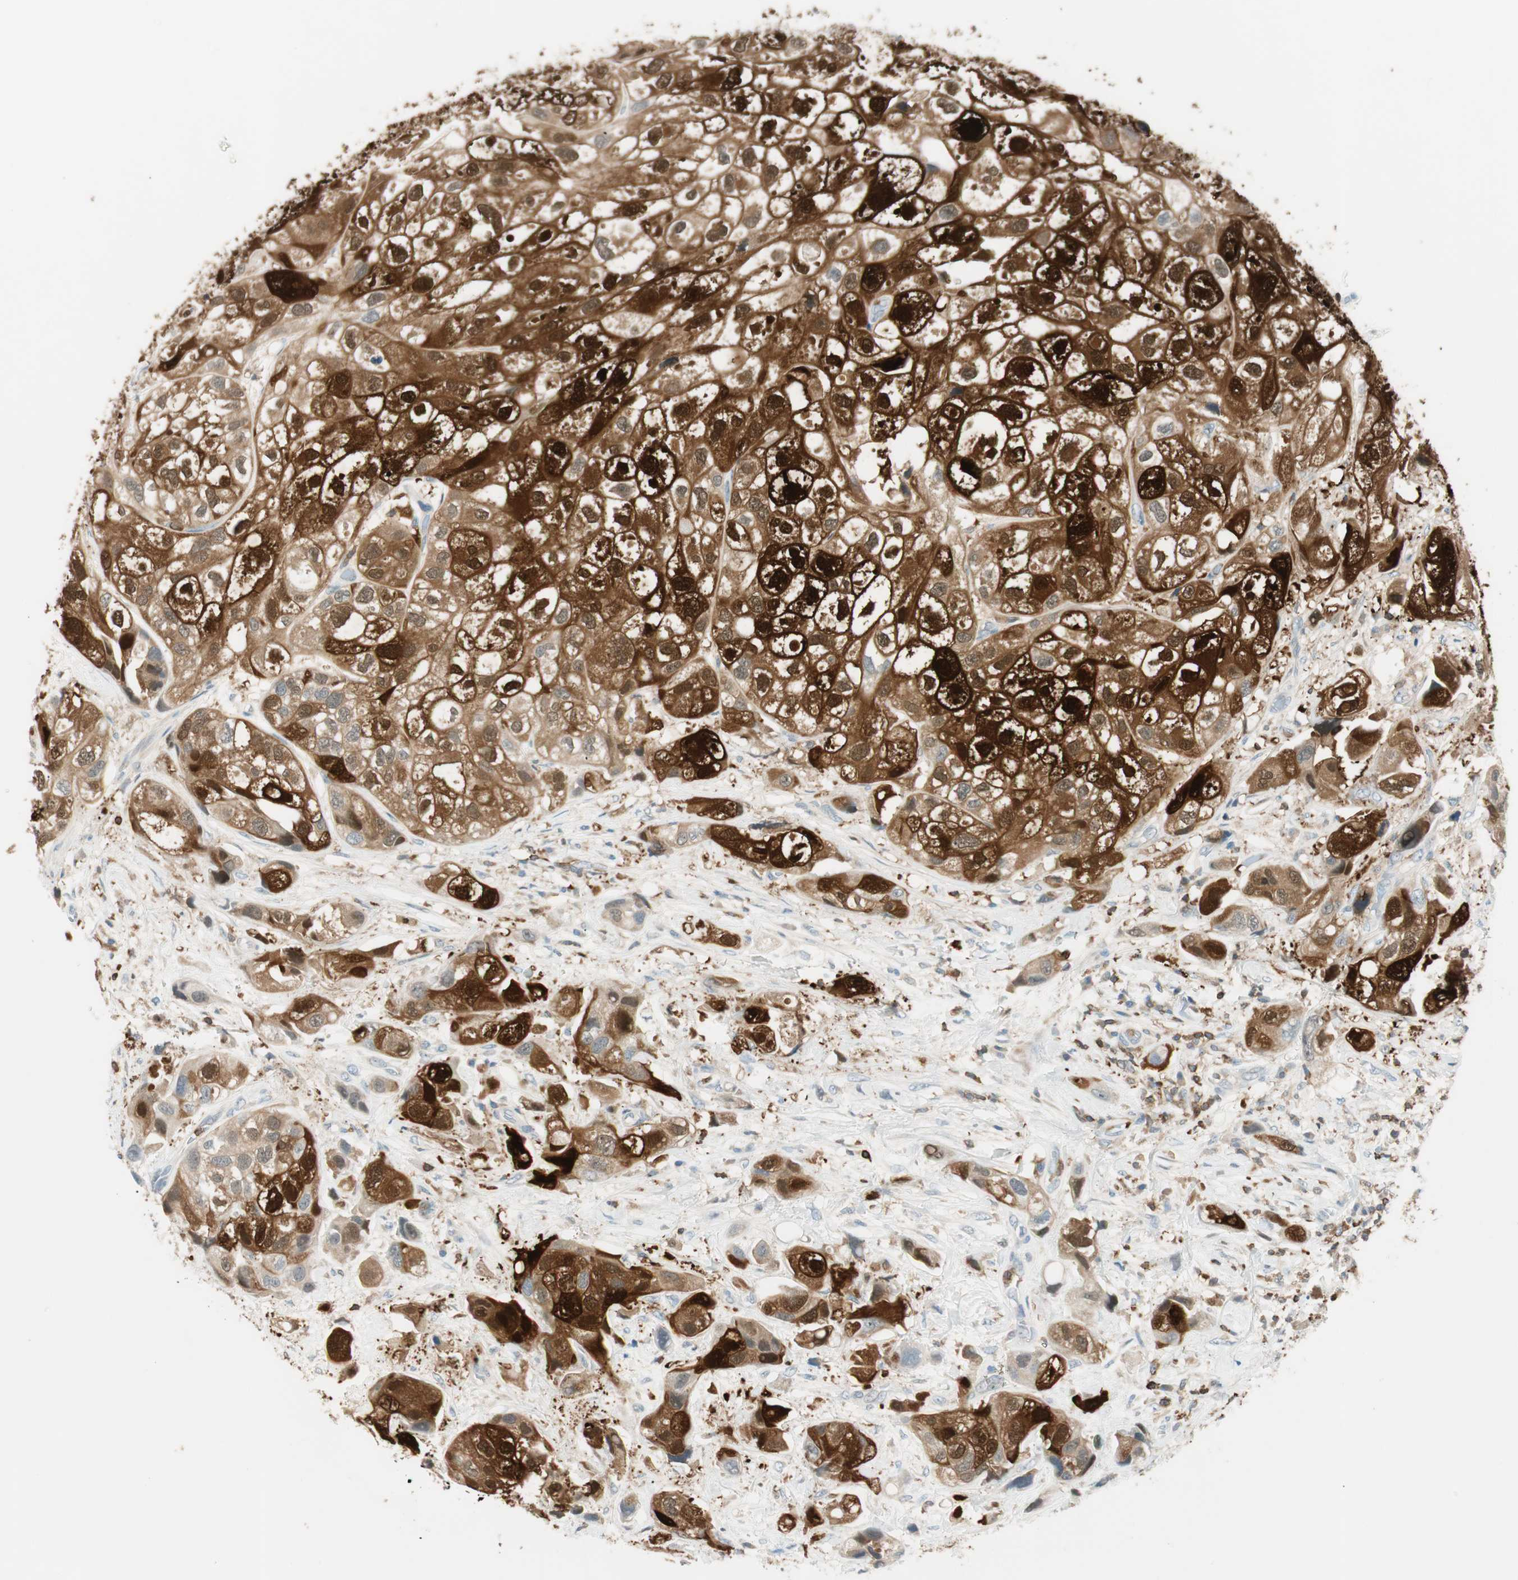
{"staining": {"intensity": "strong", "quantity": ">75%", "location": "cytoplasmic/membranous"}, "tissue": "urothelial cancer", "cell_type": "Tumor cells", "image_type": "cancer", "snomed": [{"axis": "morphology", "description": "Urothelial carcinoma, High grade"}, {"axis": "topography", "description": "Urinary bladder"}], "caption": "High-grade urothelial carcinoma tissue reveals strong cytoplasmic/membranous expression in approximately >75% of tumor cells", "gene": "HPGD", "patient": {"sex": "female", "age": 64}}